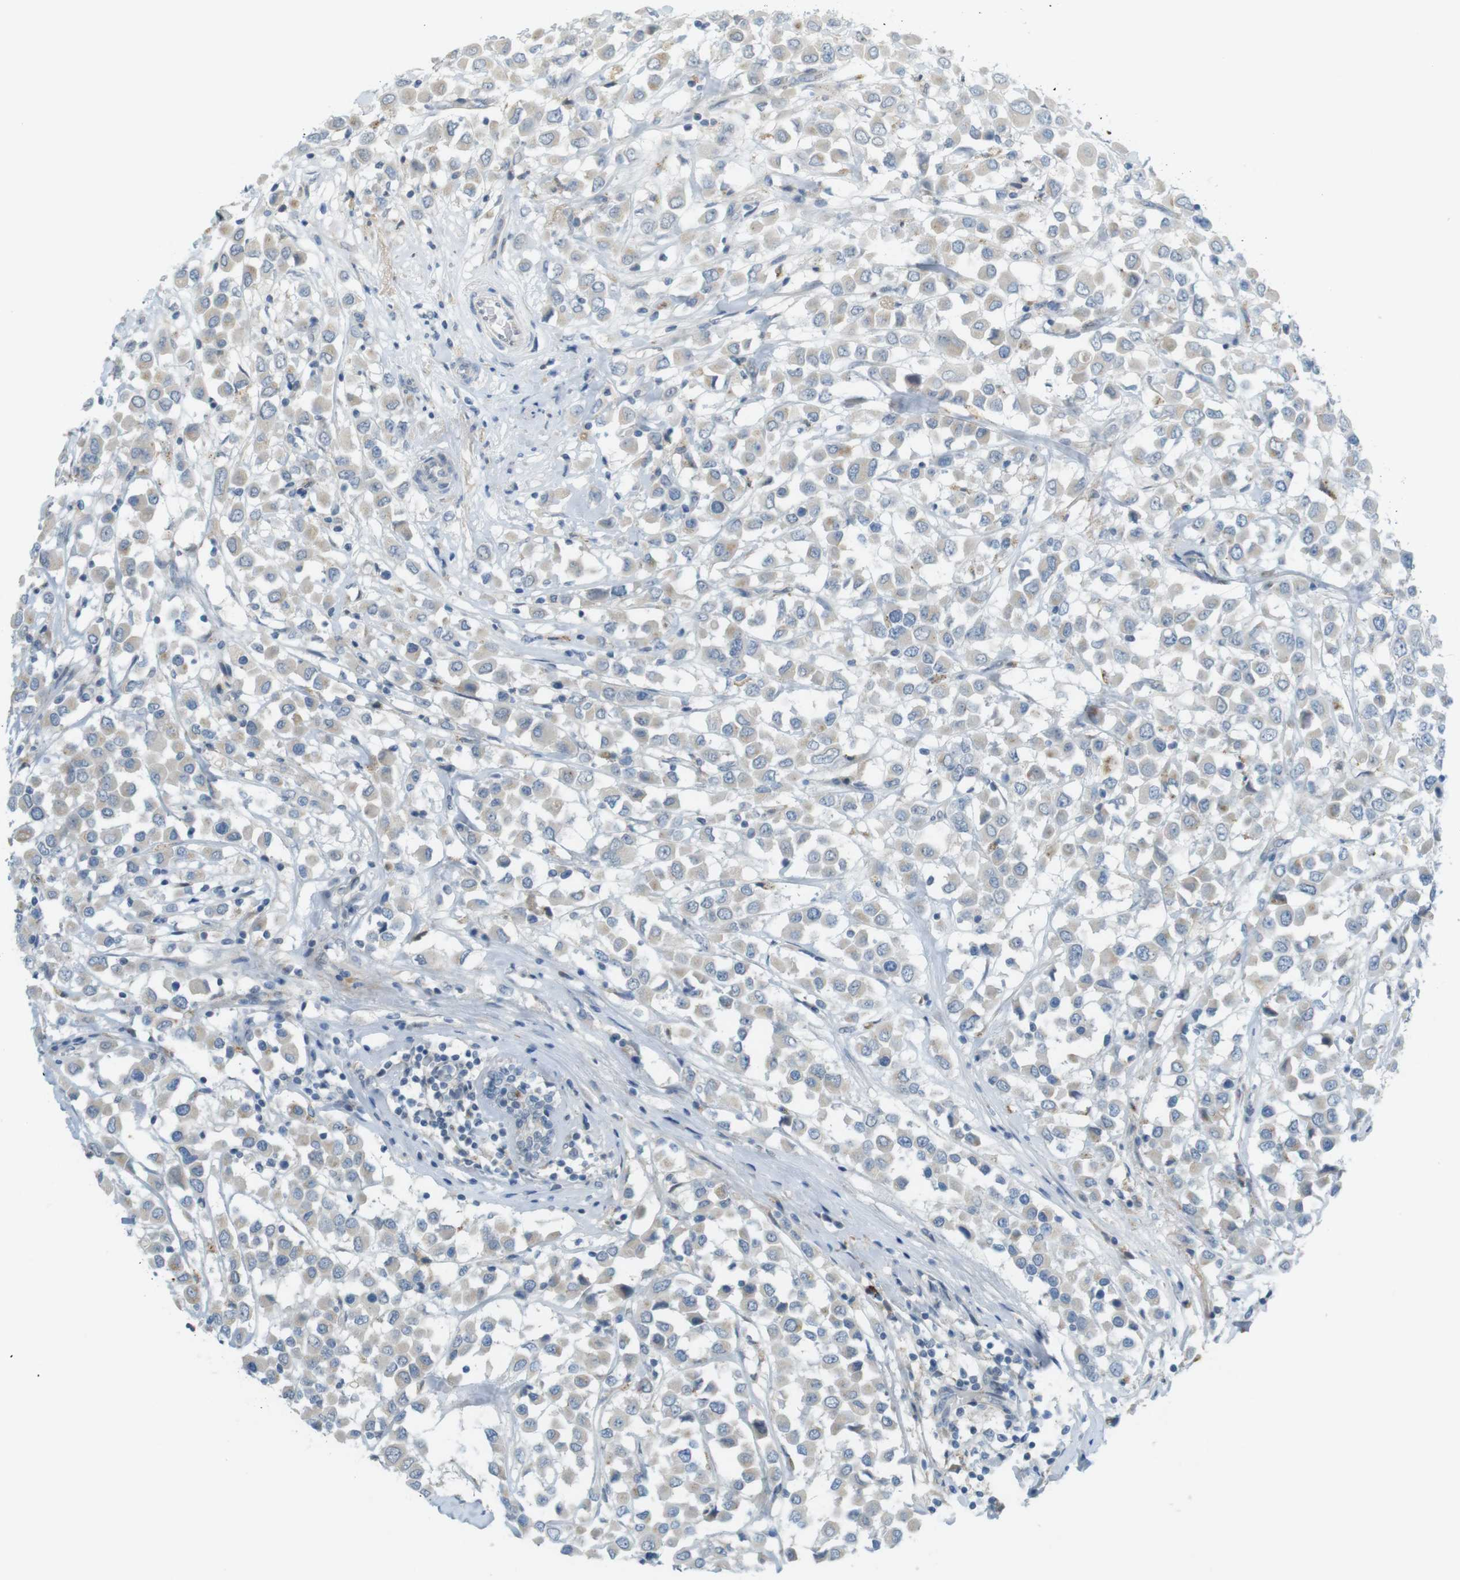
{"staining": {"intensity": "weak", "quantity": ">75%", "location": "cytoplasmic/membranous"}, "tissue": "breast cancer", "cell_type": "Tumor cells", "image_type": "cancer", "snomed": [{"axis": "morphology", "description": "Duct carcinoma"}, {"axis": "topography", "description": "Breast"}], "caption": "The histopathology image demonstrates staining of breast invasive ductal carcinoma, revealing weak cytoplasmic/membranous protein staining (brown color) within tumor cells.", "gene": "UGT8", "patient": {"sex": "female", "age": 61}}